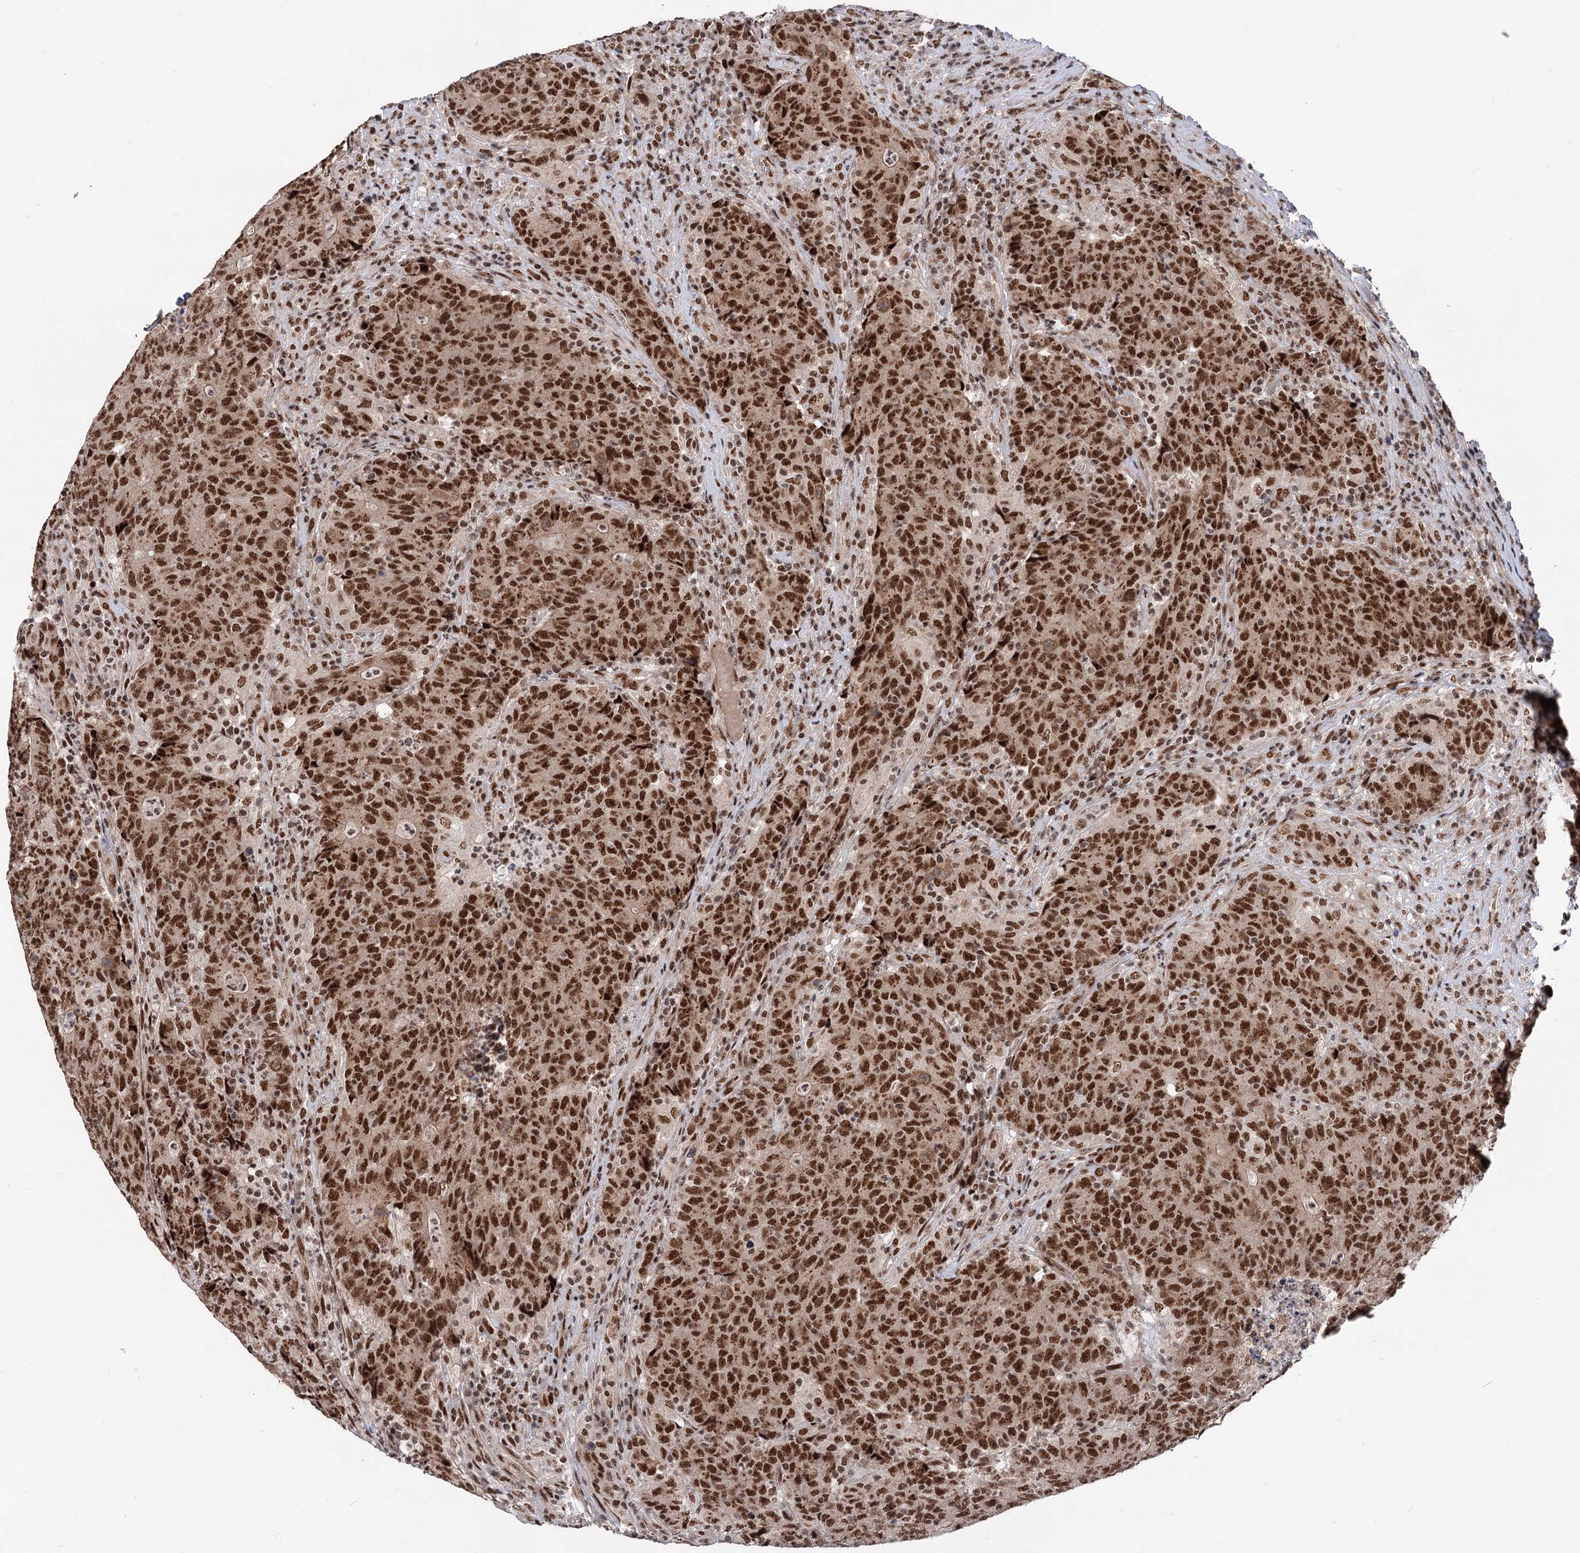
{"staining": {"intensity": "strong", "quantity": ">75%", "location": "nuclear"}, "tissue": "colorectal cancer", "cell_type": "Tumor cells", "image_type": "cancer", "snomed": [{"axis": "morphology", "description": "Adenocarcinoma, NOS"}, {"axis": "topography", "description": "Colon"}], "caption": "The image exhibits a brown stain indicating the presence of a protein in the nuclear of tumor cells in colorectal adenocarcinoma. The staining was performed using DAB, with brown indicating positive protein expression. Nuclei are stained blue with hematoxylin.", "gene": "MAML1", "patient": {"sex": "female", "age": 75}}